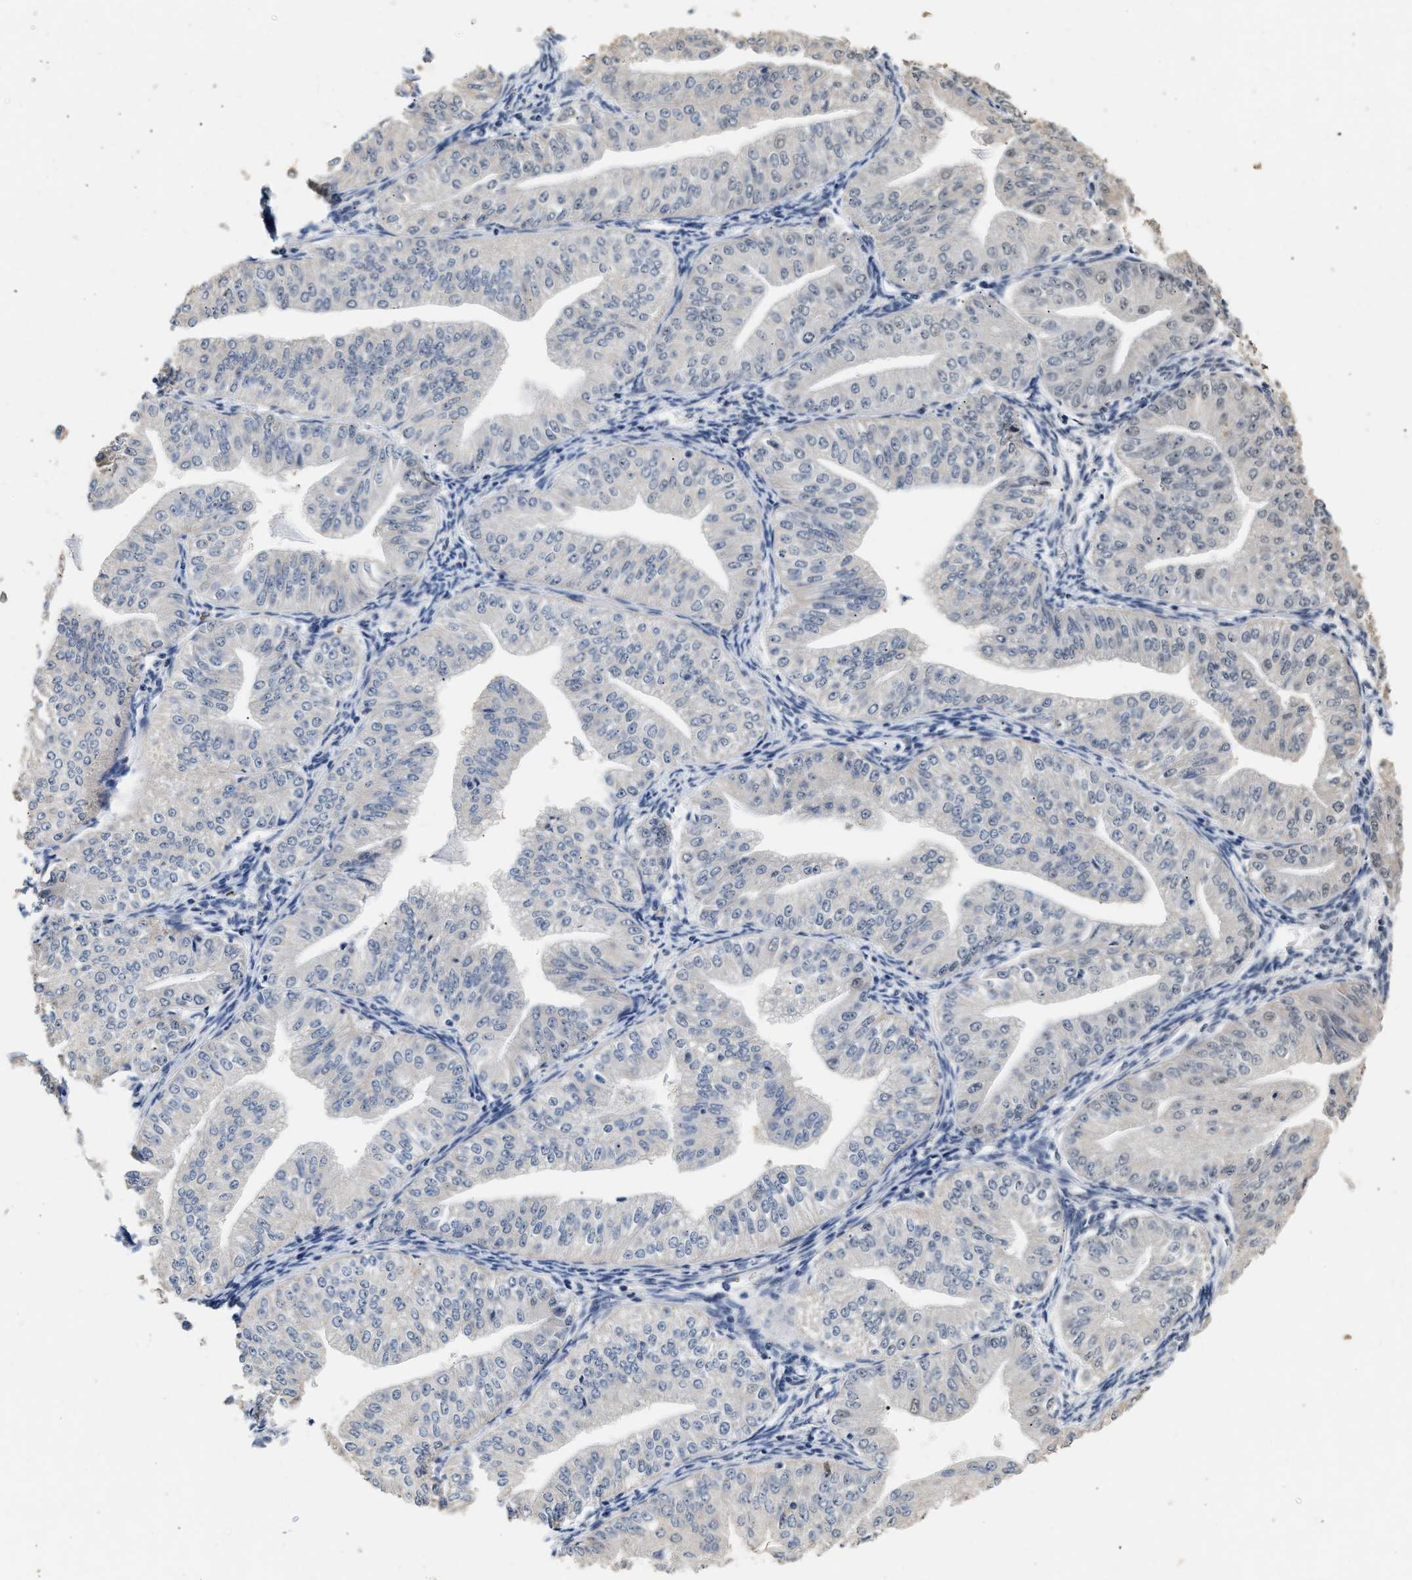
{"staining": {"intensity": "negative", "quantity": "none", "location": "none"}, "tissue": "endometrial cancer", "cell_type": "Tumor cells", "image_type": "cancer", "snomed": [{"axis": "morphology", "description": "Normal tissue, NOS"}, {"axis": "morphology", "description": "Adenocarcinoma, NOS"}, {"axis": "topography", "description": "Endometrium"}], "caption": "This histopathology image is of adenocarcinoma (endometrial) stained with immunohistochemistry to label a protein in brown with the nuclei are counter-stained blue. There is no staining in tumor cells. The staining is performed using DAB brown chromogen with nuclei counter-stained in using hematoxylin.", "gene": "THOC1", "patient": {"sex": "female", "age": 53}}